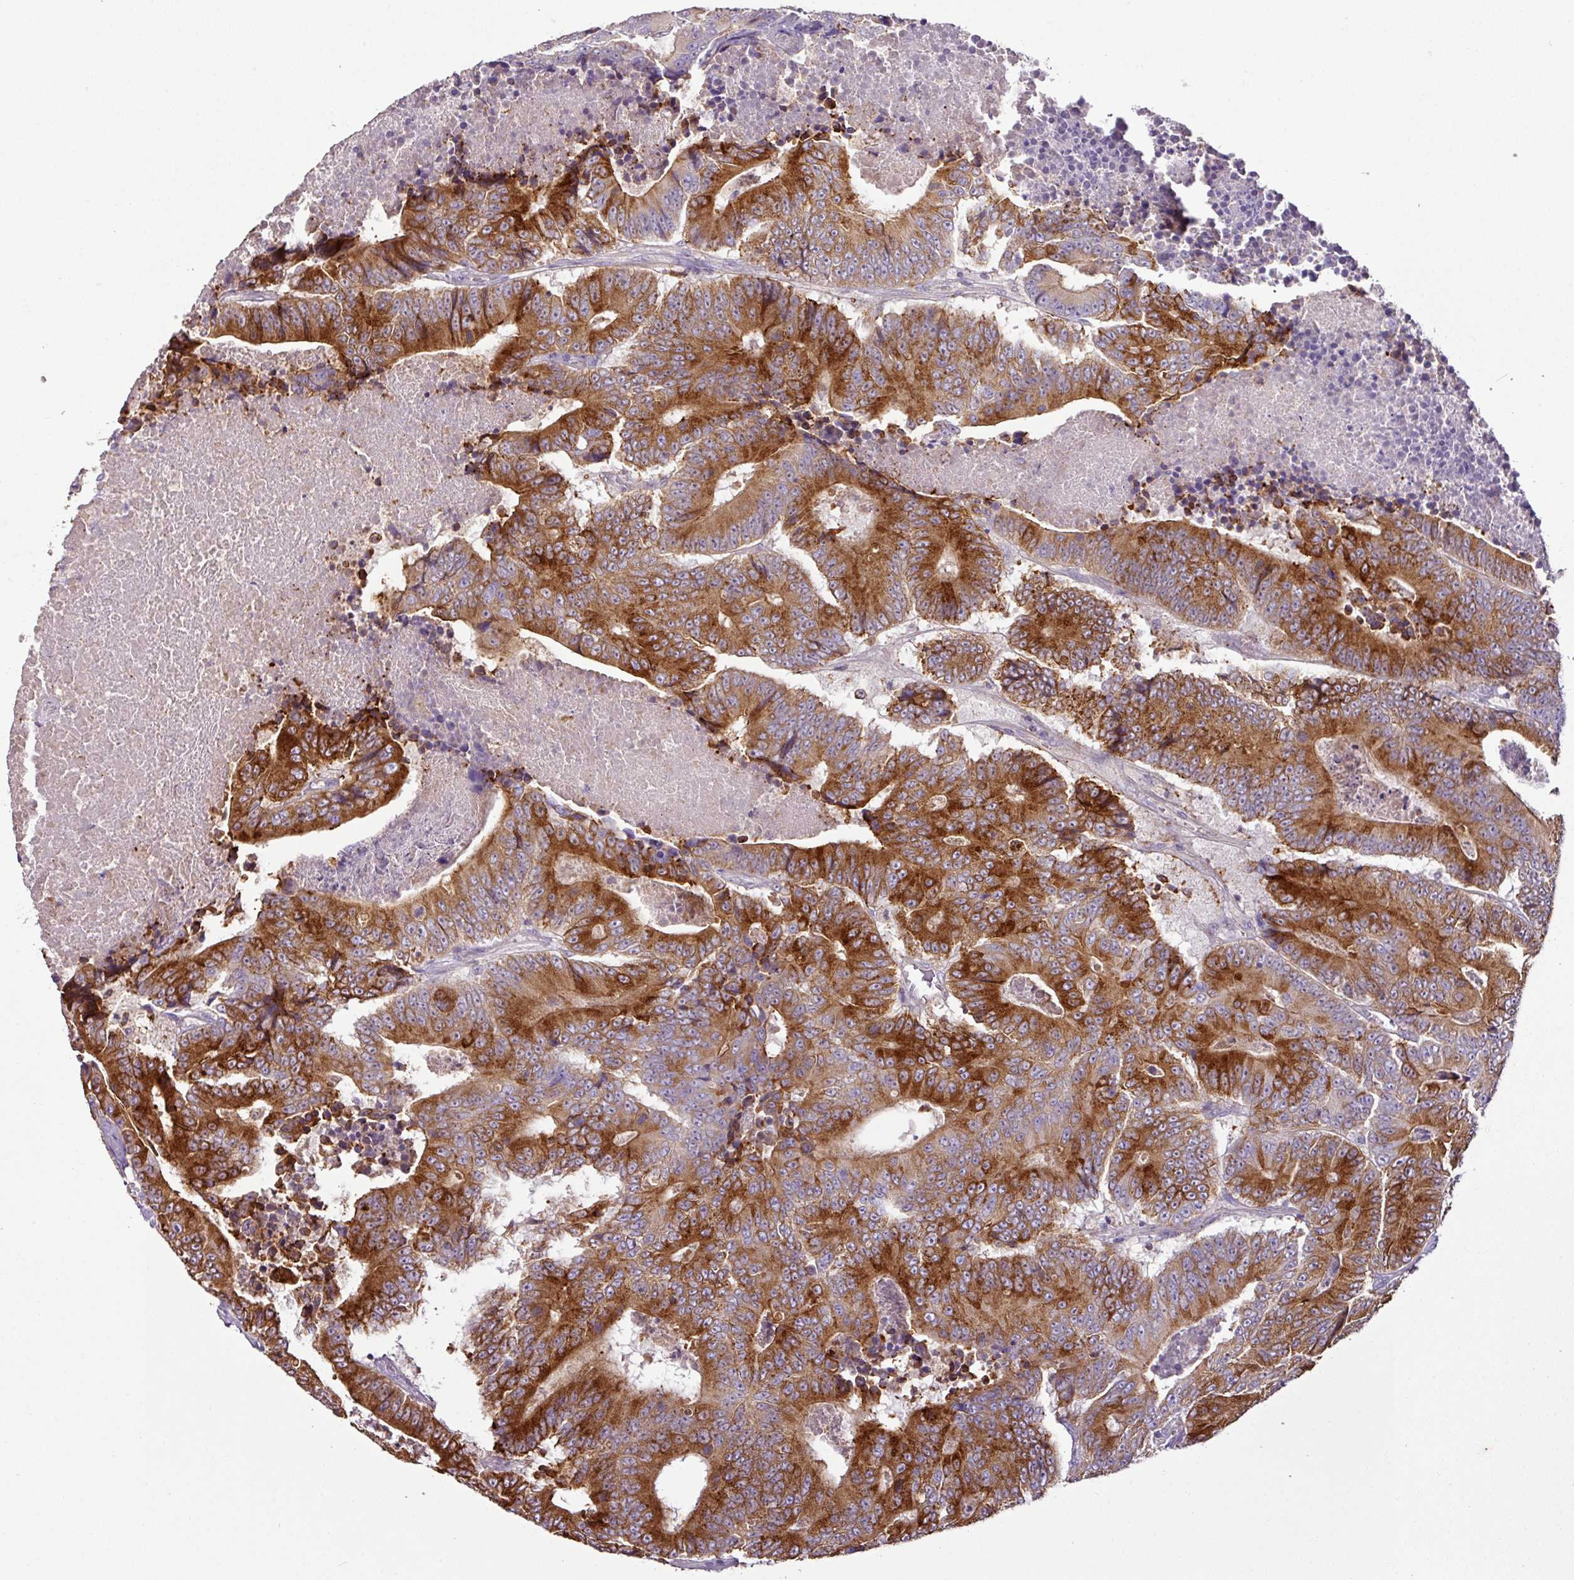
{"staining": {"intensity": "strong", "quantity": ">75%", "location": "cytoplasmic/membranous"}, "tissue": "colorectal cancer", "cell_type": "Tumor cells", "image_type": "cancer", "snomed": [{"axis": "morphology", "description": "Adenocarcinoma, NOS"}, {"axis": "topography", "description": "Colon"}], "caption": "IHC histopathology image of human colorectal cancer stained for a protein (brown), which exhibits high levels of strong cytoplasmic/membranous expression in approximately >75% of tumor cells.", "gene": "AGR3", "patient": {"sex": "male", "age": 83}}